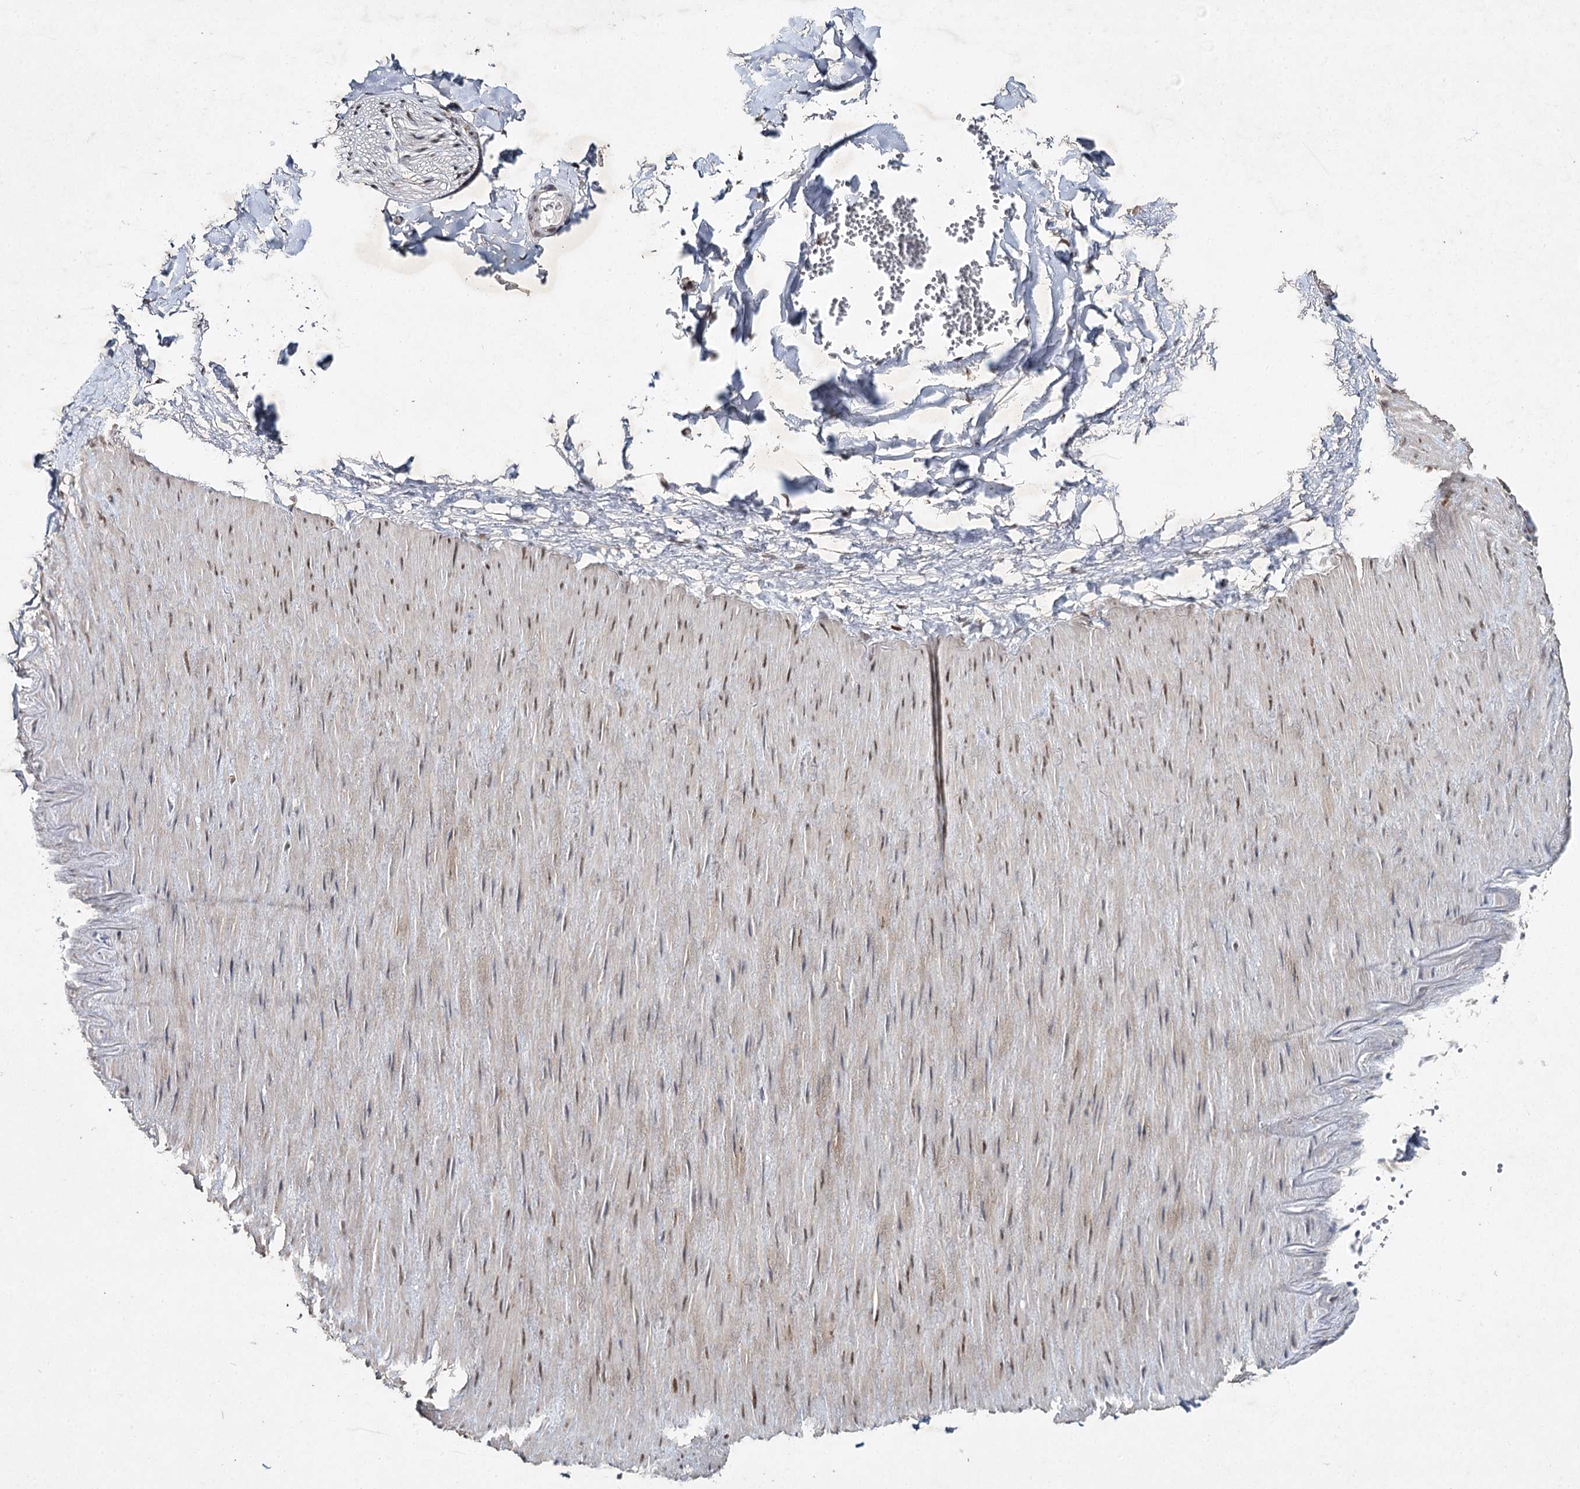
{"staining": {"intensity": "weak", "quantity": "25%-75%", "location": "nuclear"}, "tissue": "adipose tissue", "cell_type": "Adipocytes", "image_type": "normal", "snomed": [{"axis": "morphology", "description": "Normal tissue, NOS"}, {"axis": "topography", "description": "Gallbladder"}, {"axis": "topography", "description": "Peripheral nerve tissue"}], "caption": "Immunohistochemistry (IHC) photomicrograph of benign human adipose tissue stained for a protein (brown), which displays low levels of weak nuclear staining in approximately 25%-75% of adipocytes.", "gene": "DCUN1D4", "patient": {"sex": "male", "age": 38}}